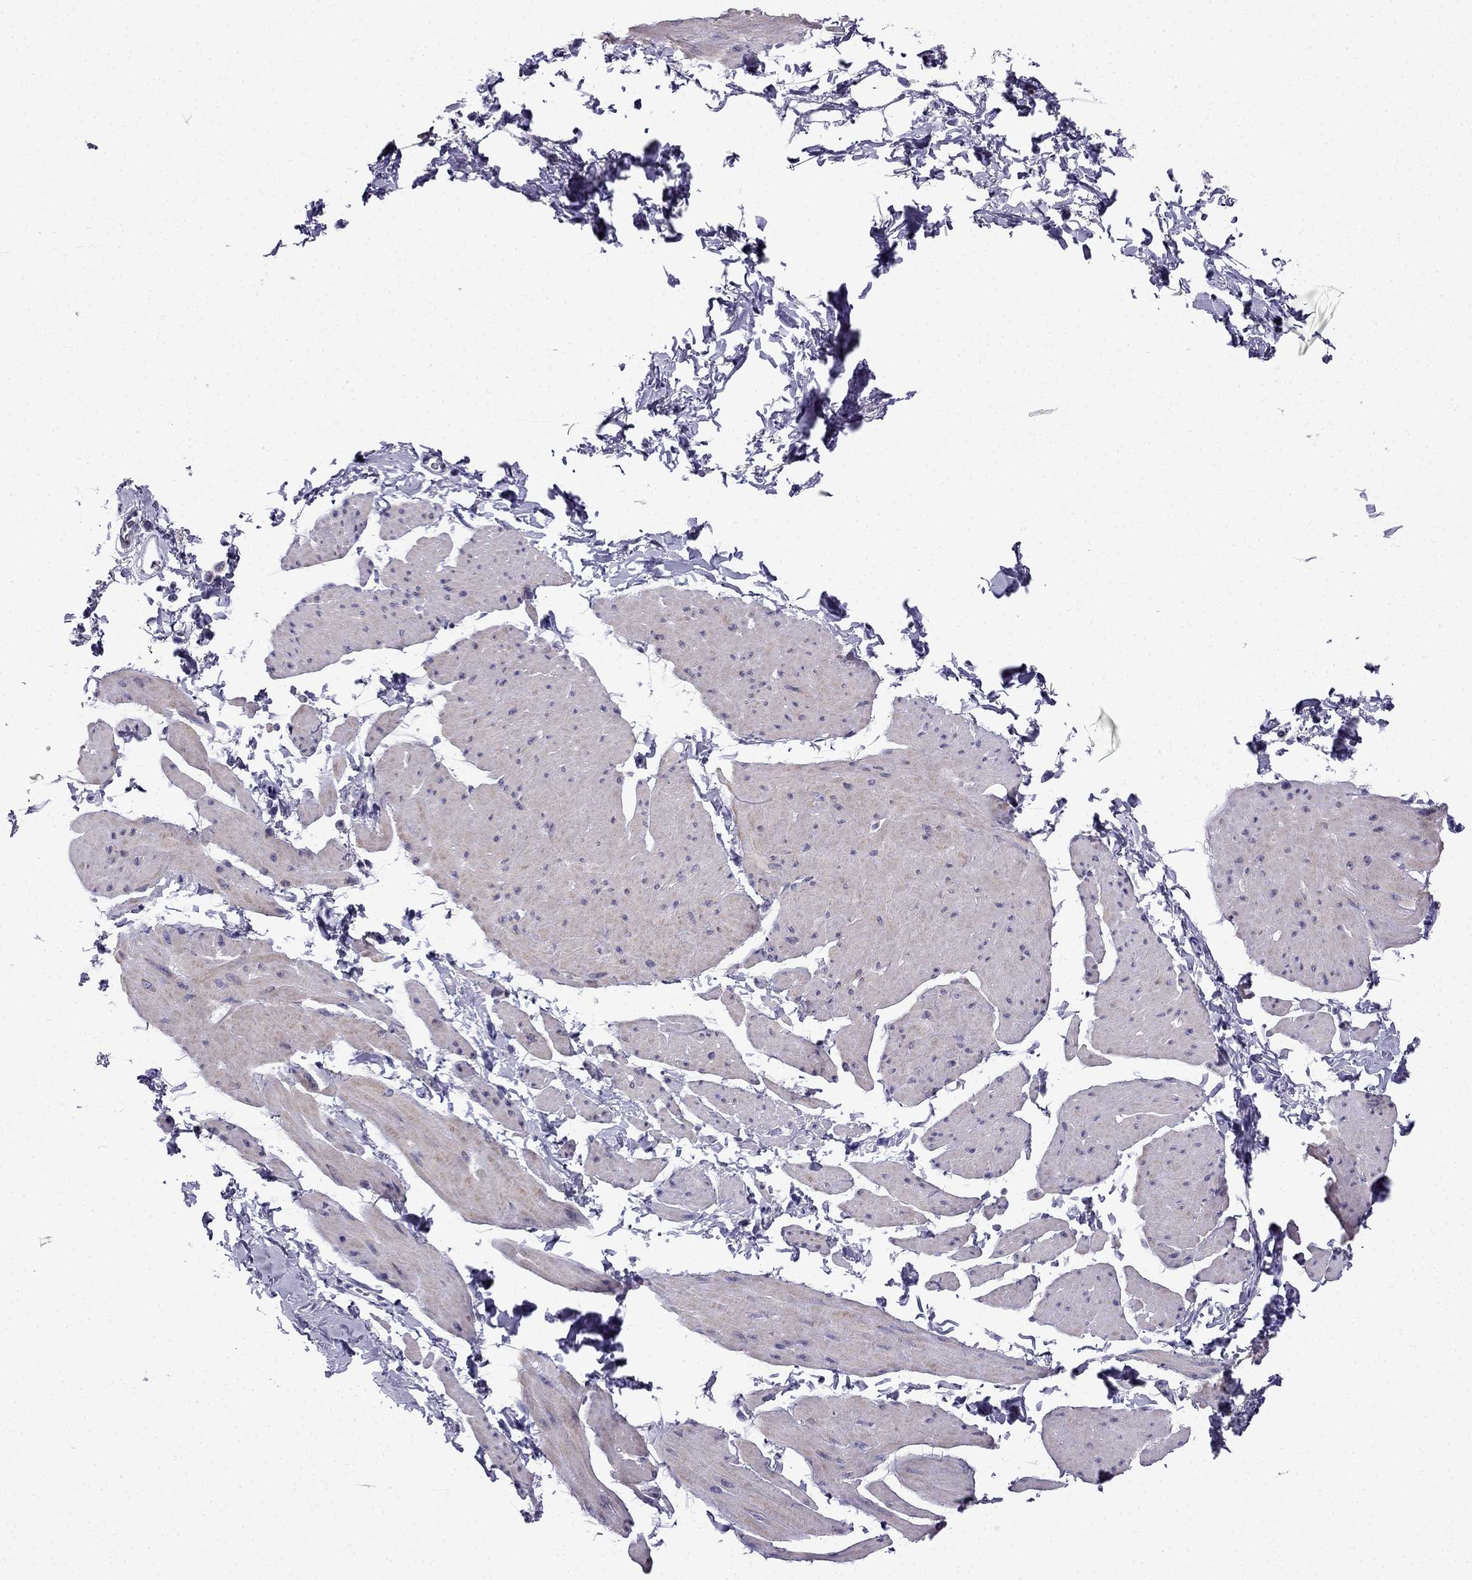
{"staining": {"intensity": "negative", "quantity": "none", "location": "none"}, "tissue": "smooth muscle", "cell_type": "Smooth muscle cells", "image_type": "normal", "snomed": [{"axis": "morphology", "description": "Normal tissue, NOS"}, {"axis": "topography", "description": "Adipose tissue"}, {"axis": "topography", "description": "Smooth muscle"}, {"axis": "topography", "description": "Peripheral nerve tissue"}], "caption": "There is no significant staining in smooth muscle cells of smooth muscle. (Immunohistochemistry (ihc), brightfield microscopy, high magnification).", "gene": "KIF5A", "patient": {"sex": "male", "age": 83}}